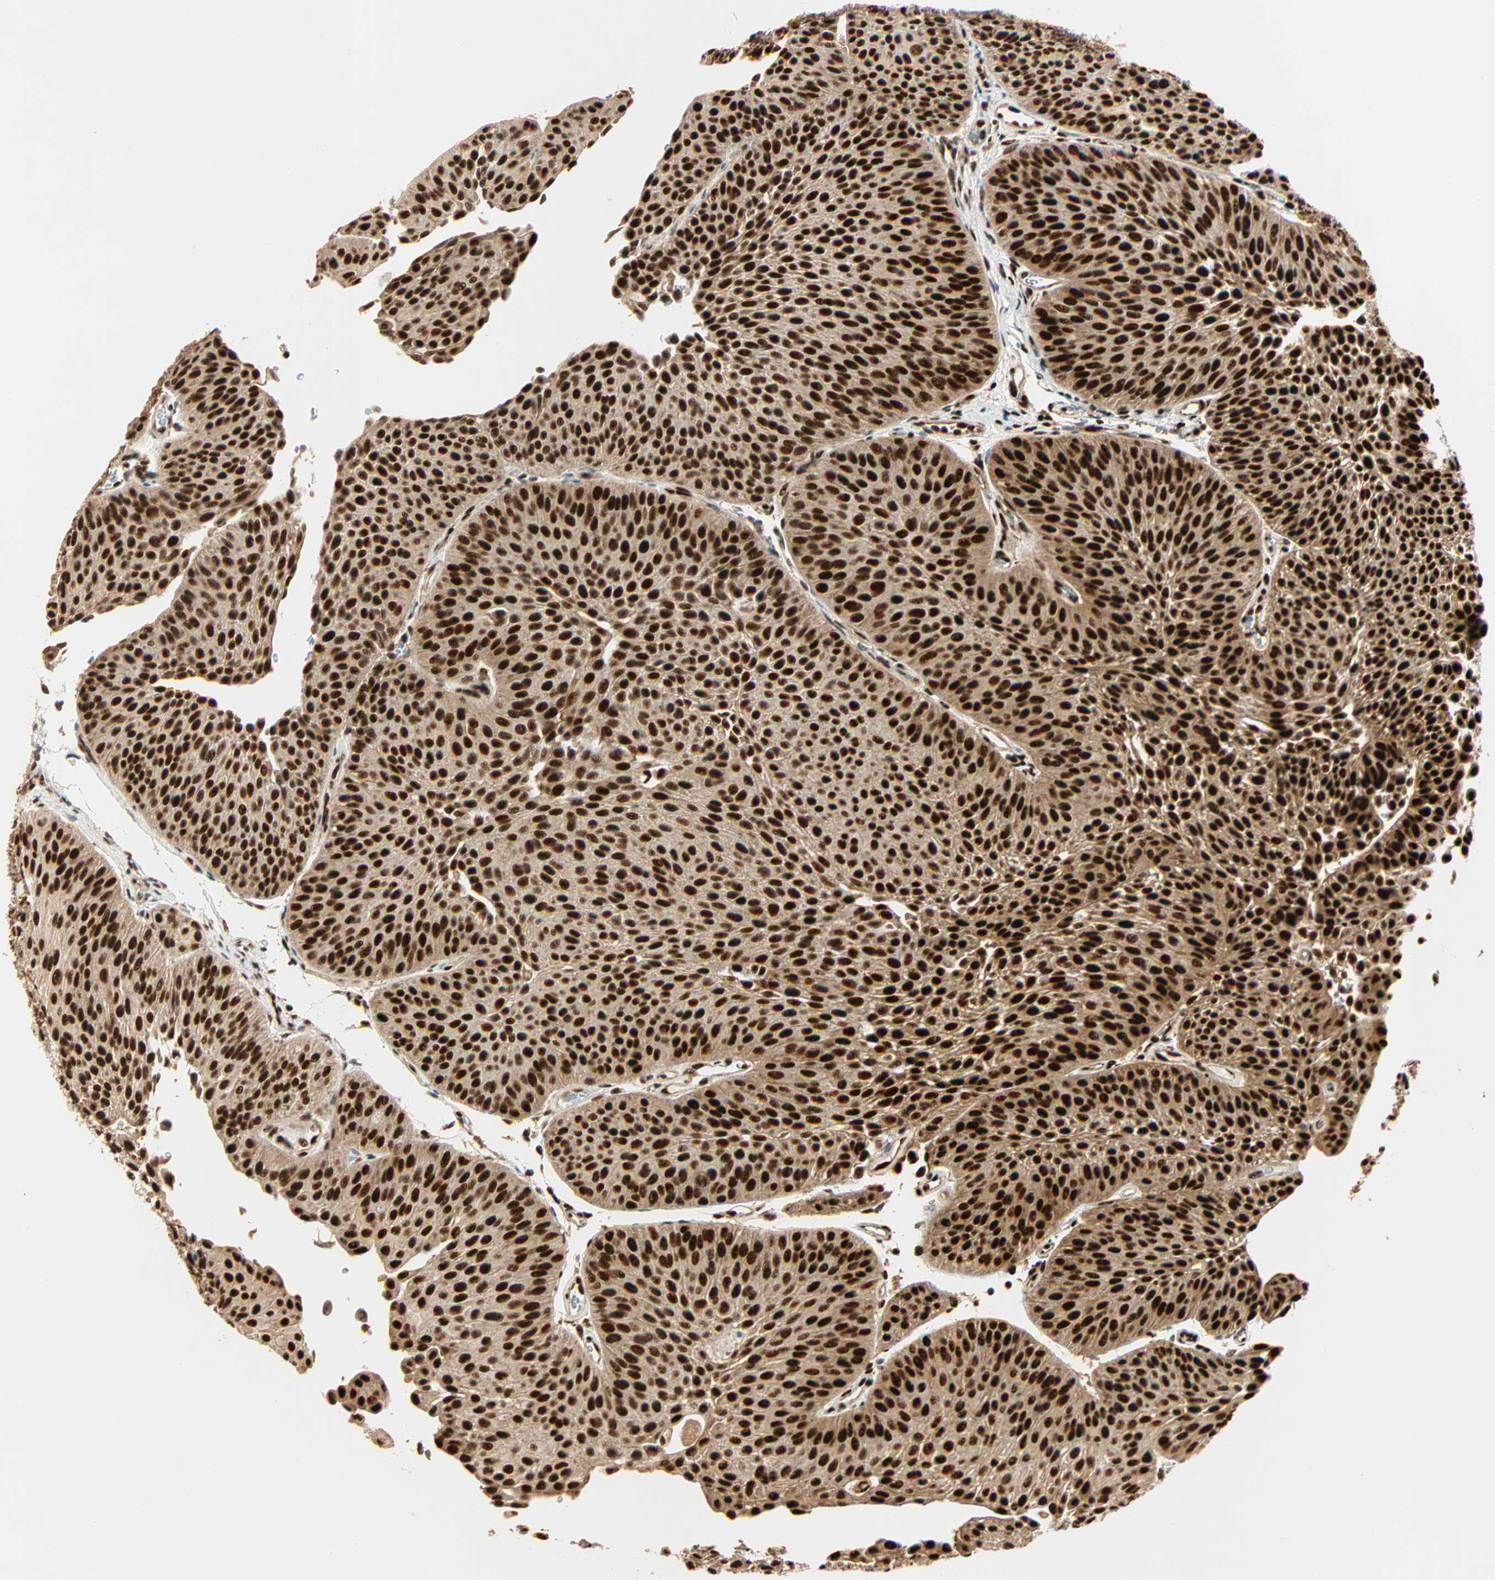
{"staining": {"intensity": "strong", "quantity": ">75%", "location": "nuclear"}, "tissue": "urothelial cancer", "cell_type": "Tumor cells", "image_type": "cancer", "snomed": [{"axis": "morphology", "description": "Urothelial carcinoma, Low grade"}, {"axis": "topography", "description": "Urinary bladder"}], "caption": "A brown stain labels strong nuclear positivity of a protein in human urothelial cancer tumor cells. The staining was performed using DAB (3,3'-diaminobenzidine), with brown indicating positive protein expression. Nuclei are stained blue with hematoxylin.", "gene": "PNPLA6", "patient": {"sex": "female", "age": 60}}